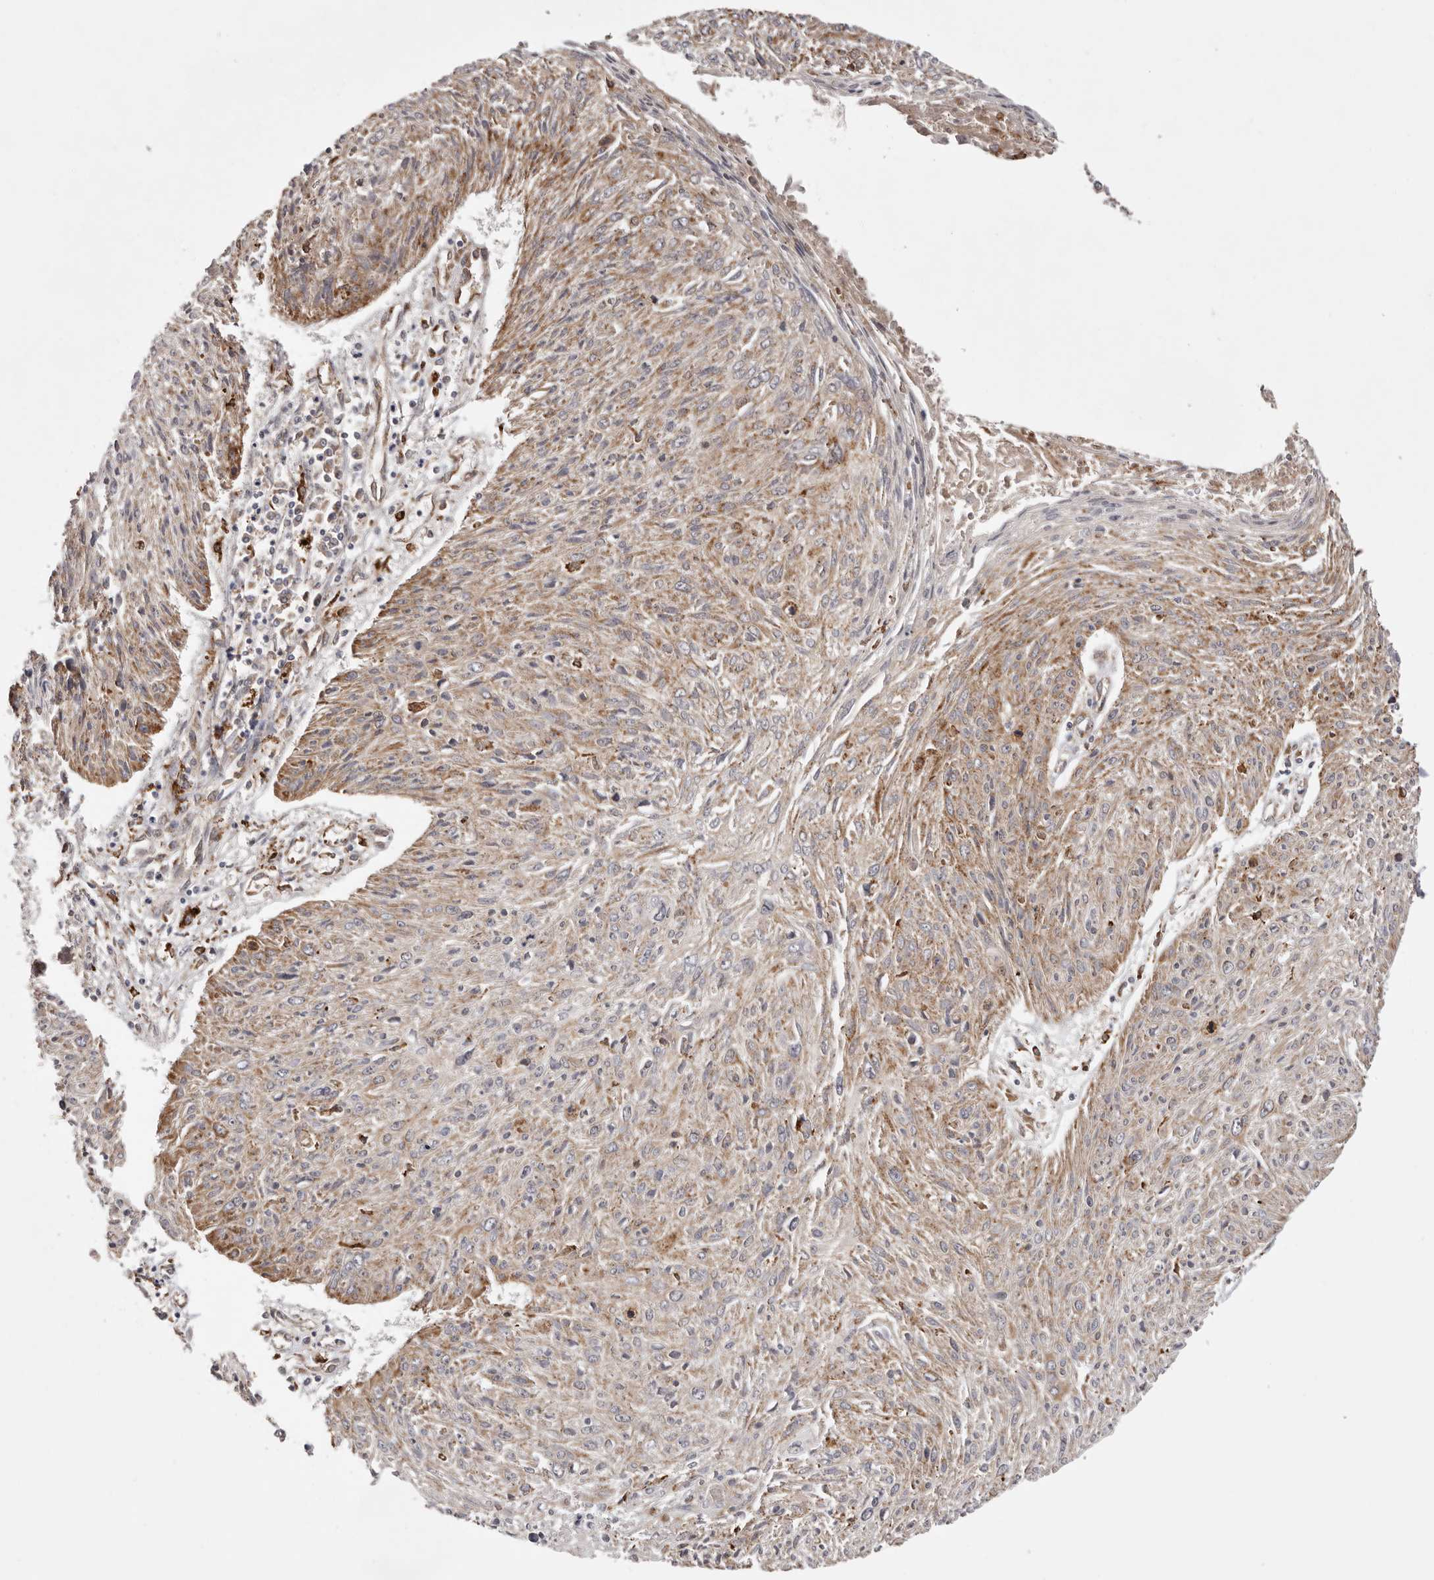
{"staining": {"intensity": "moderate", "quantity": ">75%", "location": "cytoplasmic/membranous"}, "tissue": "cervical cancer", "cell_type": "Tumor cells", "image_type": "cancer", "snomed": [{"axis": "morphology", "description": "Squamous cell carcinoma, NOS"}, {"axis": "topography", "description": "Cervix"}], "caption": "The micrograph reveals a brown stain indicating the presence of a protein in the cytoplasmic/membranous of tumor cells in cervical squamous cell carcinoma. The protein of interest is shown in brown color, while the nuclei are stained blue.", "gene": "GRN", "patient": {"sex": "female", "age": 51}}